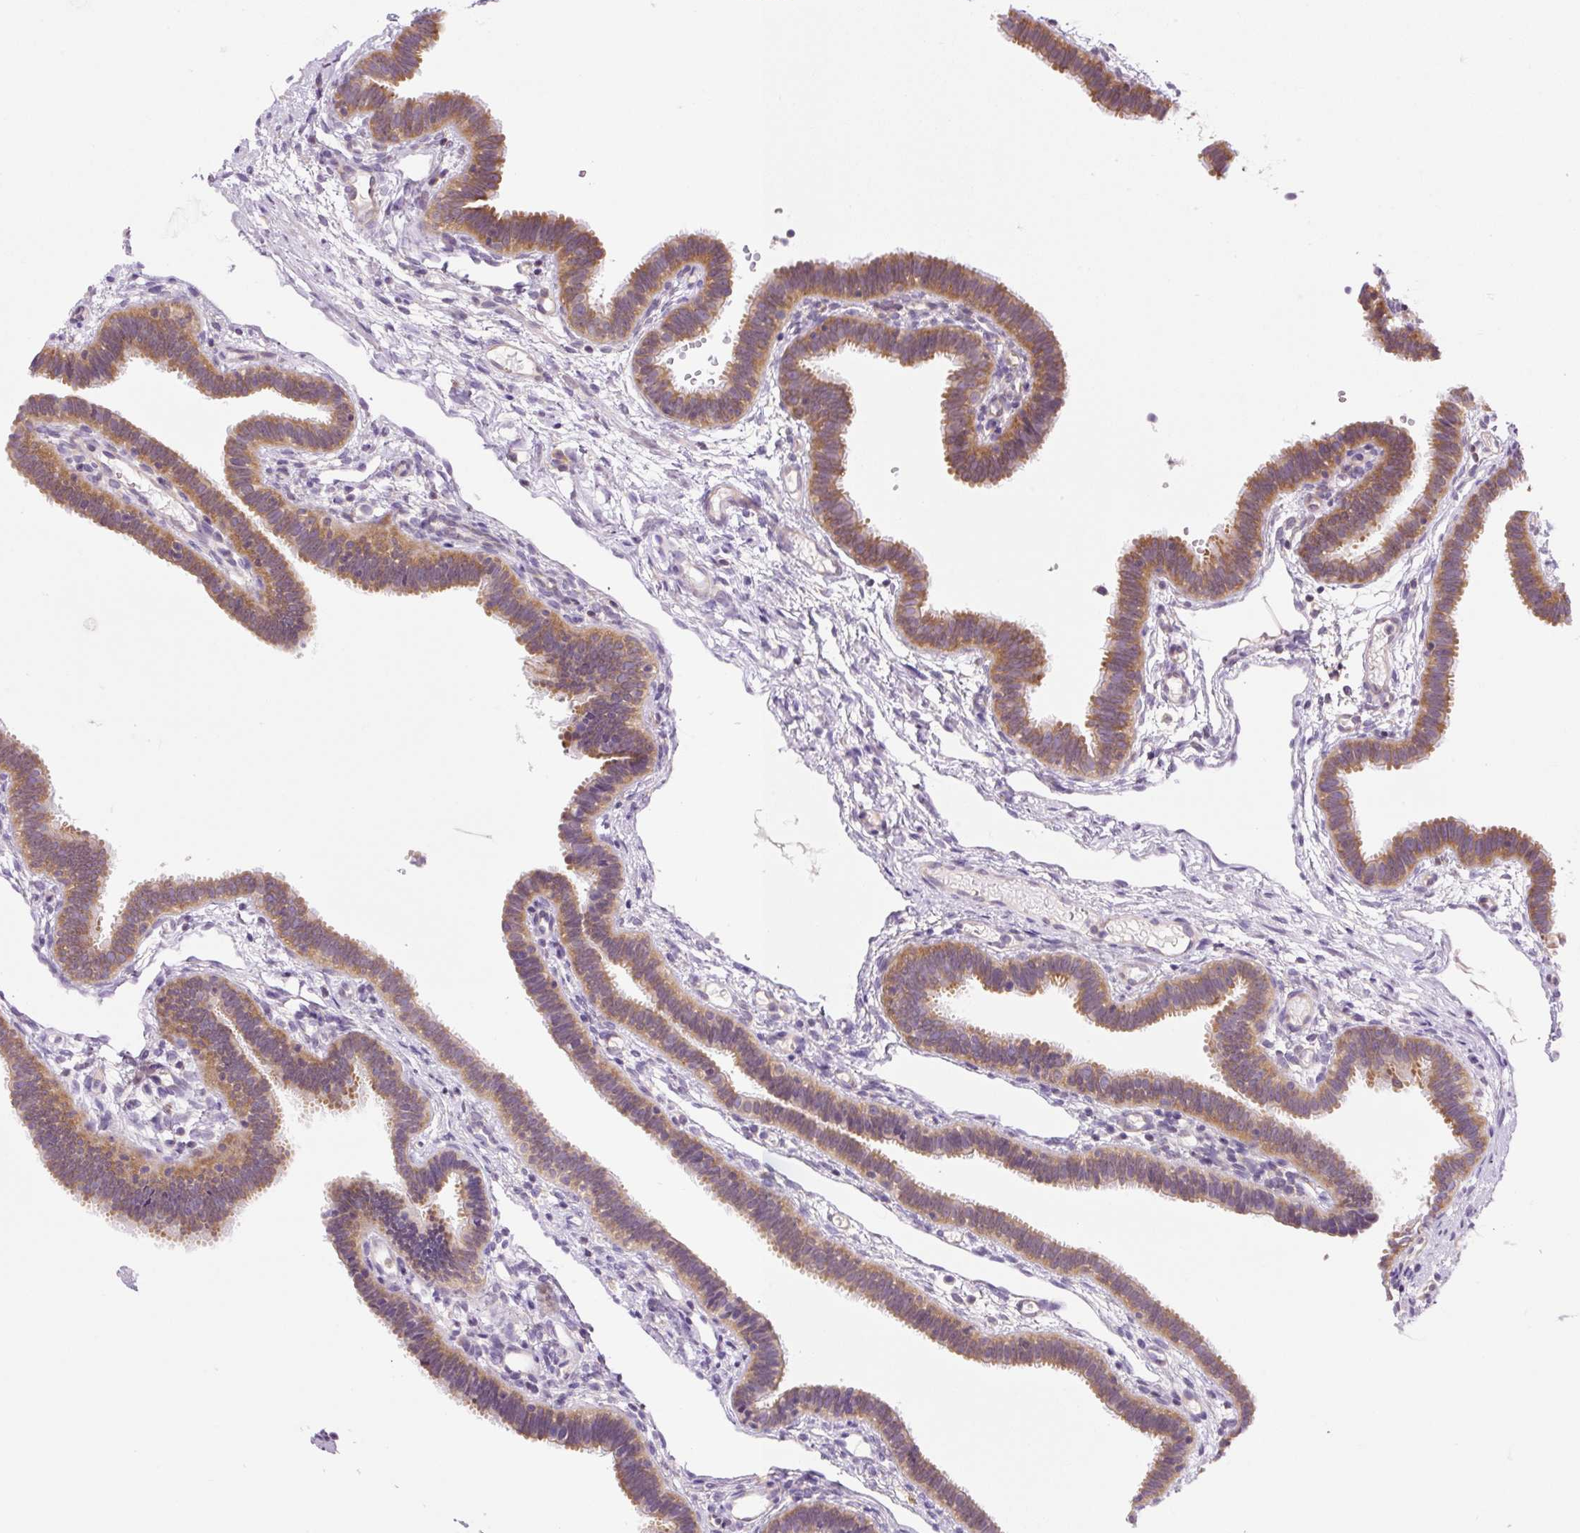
{"staining": {"intensity": "moderate", "quantity": ">75%", "location": "cytoplasmic/membranous"}, "tissue": "fallopian tube", "cell_type": "Glandular cells", "image_type": "normal", "snomed": [{"axis": "morphology", "description": "Normal tissue, NOS"}, {"axis": "topography", "description": "Fallopian tube"}], "caption": "Human fallopian tube stained with a brown dye exhibits moderate cytoplasmic/membranous positive expression in about >75% of glandular cells.", "gene": "RPL18A", "patient": {"sex": "female", "age": 37}}